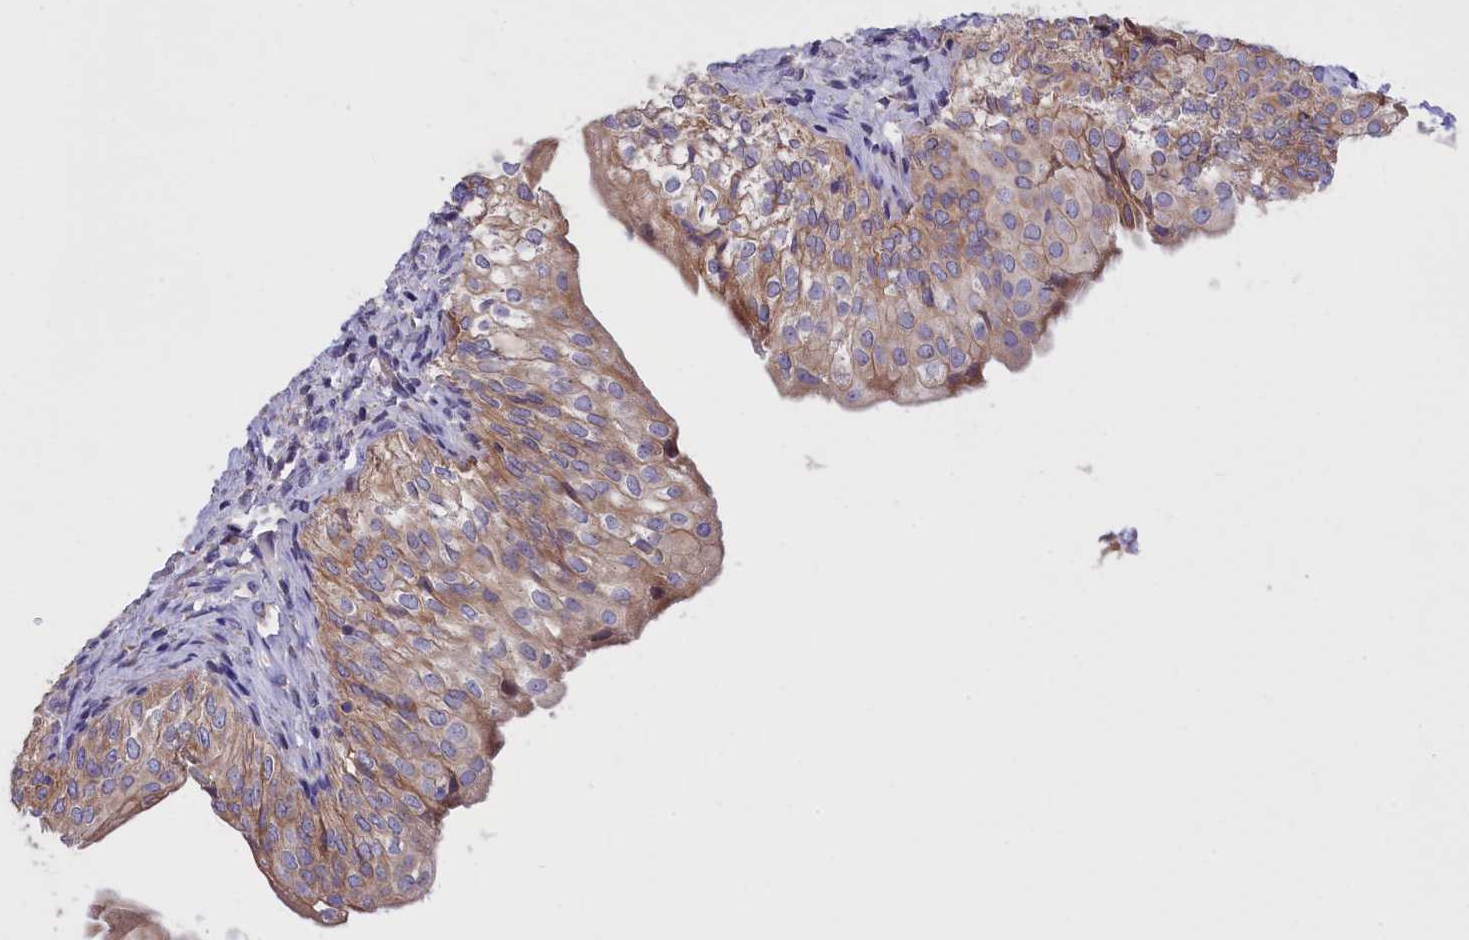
{"staining": {"intensity": "moderate", "quantity": "25%-75%", "location": "cytoplasmic/membranous"}, "tissue": "urinary bladder", "cell_type": "Urothelial cells", "image_type": "normal", "snomed": [{"axis": "morphology", "description": "Normal tissue, NOS"}, {"axis": "topography", "description": "Urinary bladder"}], "caption": "Immunohistochemistry image of benign urinary bladder: urinary bladder stained using immunohistochemistry (IHC) displays medium levels of moderate protein expression localized specifically in the cytoplasmic/membranous of urothelial cells, appearing as a cytoplasmic/membranous brown color.", "gene": "CYP2U1", "patient": {"sex": "male", "age": 55}}